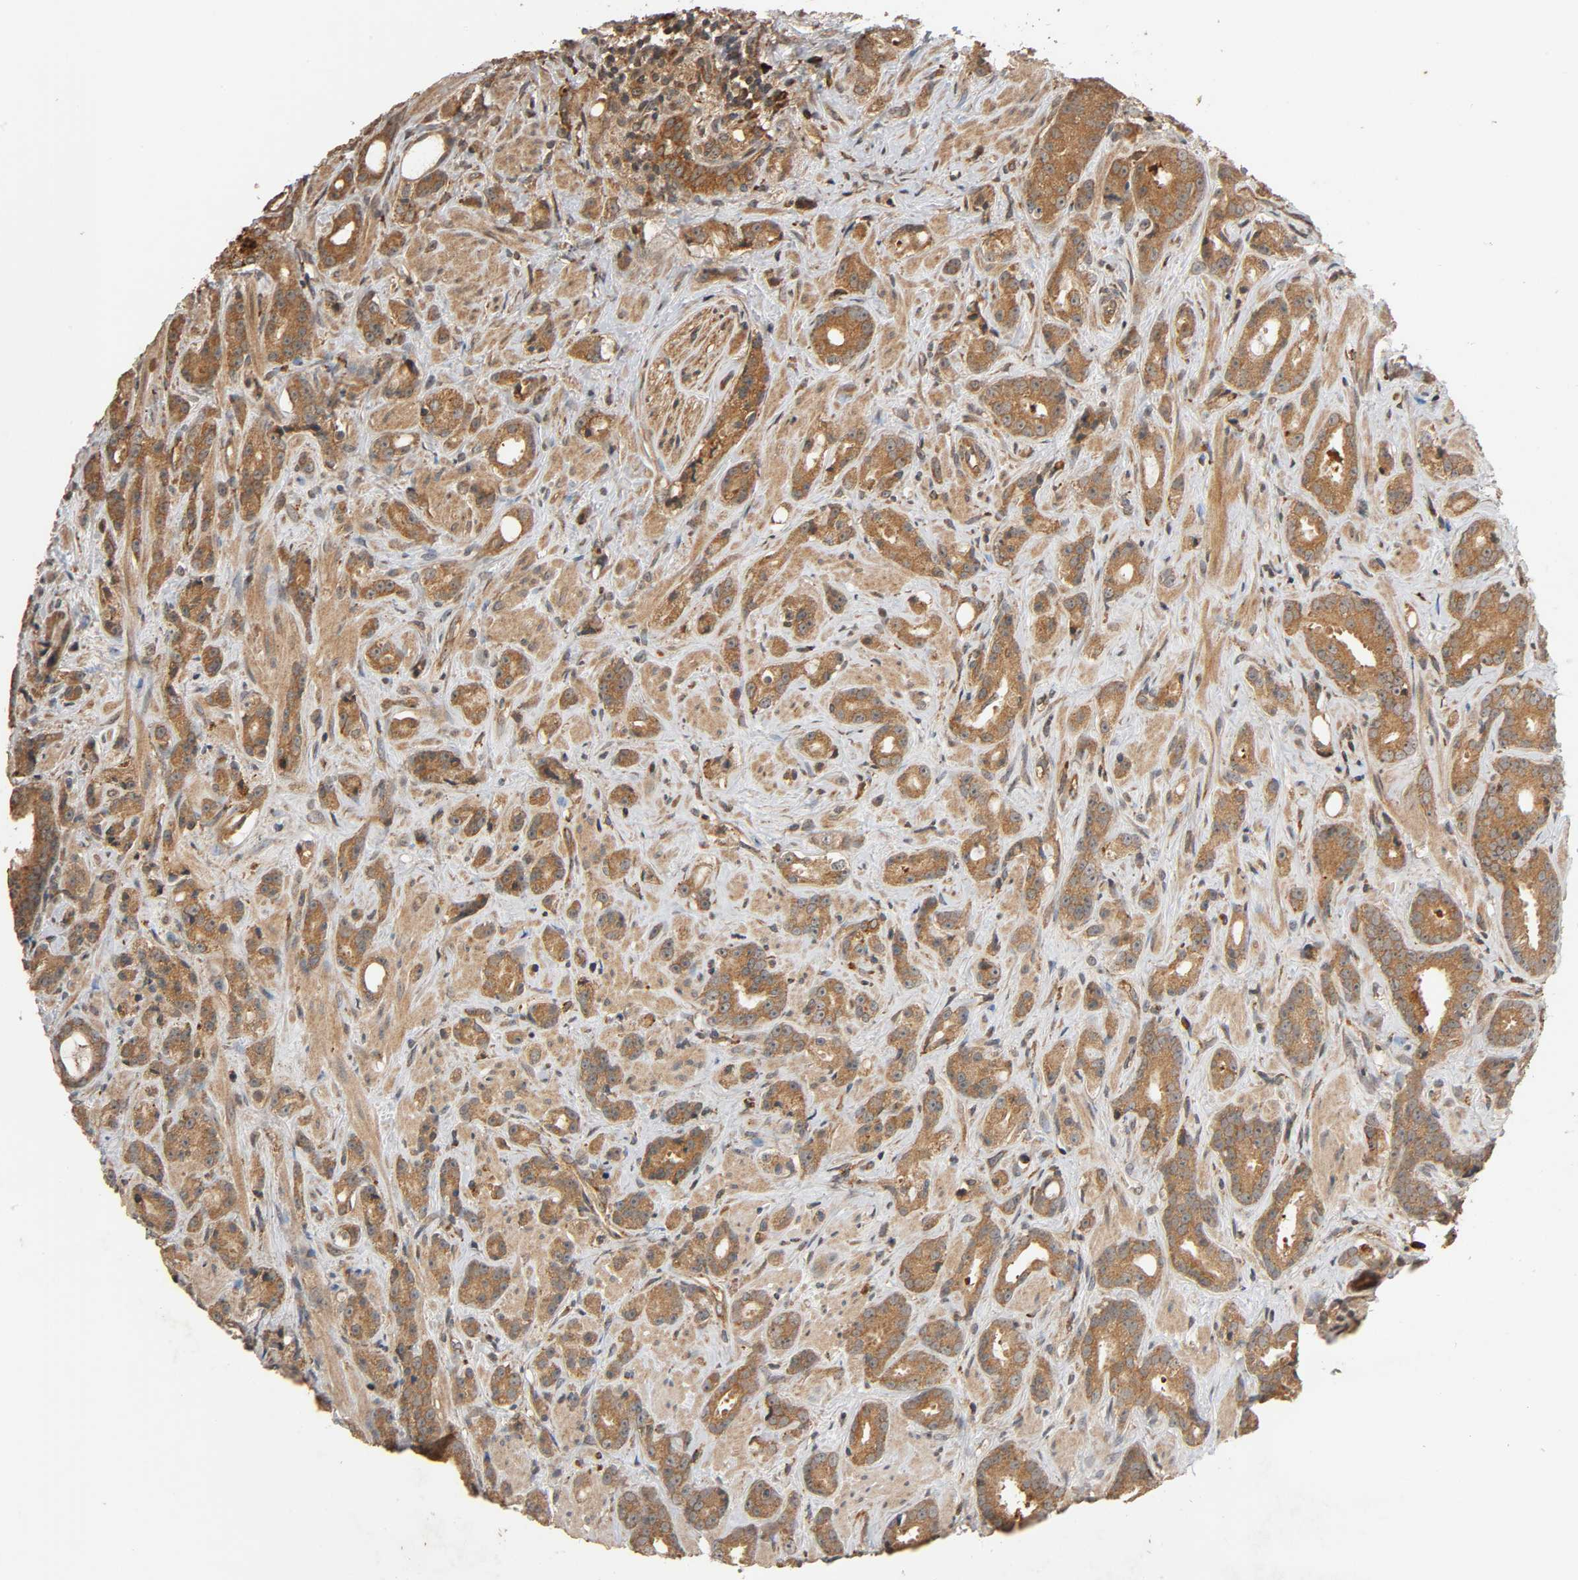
{"staining": {"intensity": "strong", "quantity": ">75%", "location": "cytoplasmic/membranous"}, "tissue": "prostate cancer", "cell_type": "Tumor cells", "image_type": "cancer", "snomed": [{"axis": "morphology", "description": "Adenocarcinoma, Low grade"}, {"axis": "topography", "description": "Prostate"}], "caption": "This micrograph demonstrates IHC staining of low-grade adenocarcinoma (prostate), with high strong cytoplasmic/membranous staining in about >75% of tumor cells.", "gene": "MAP3K8", "patient": {"sex": "male", "age": 57}}